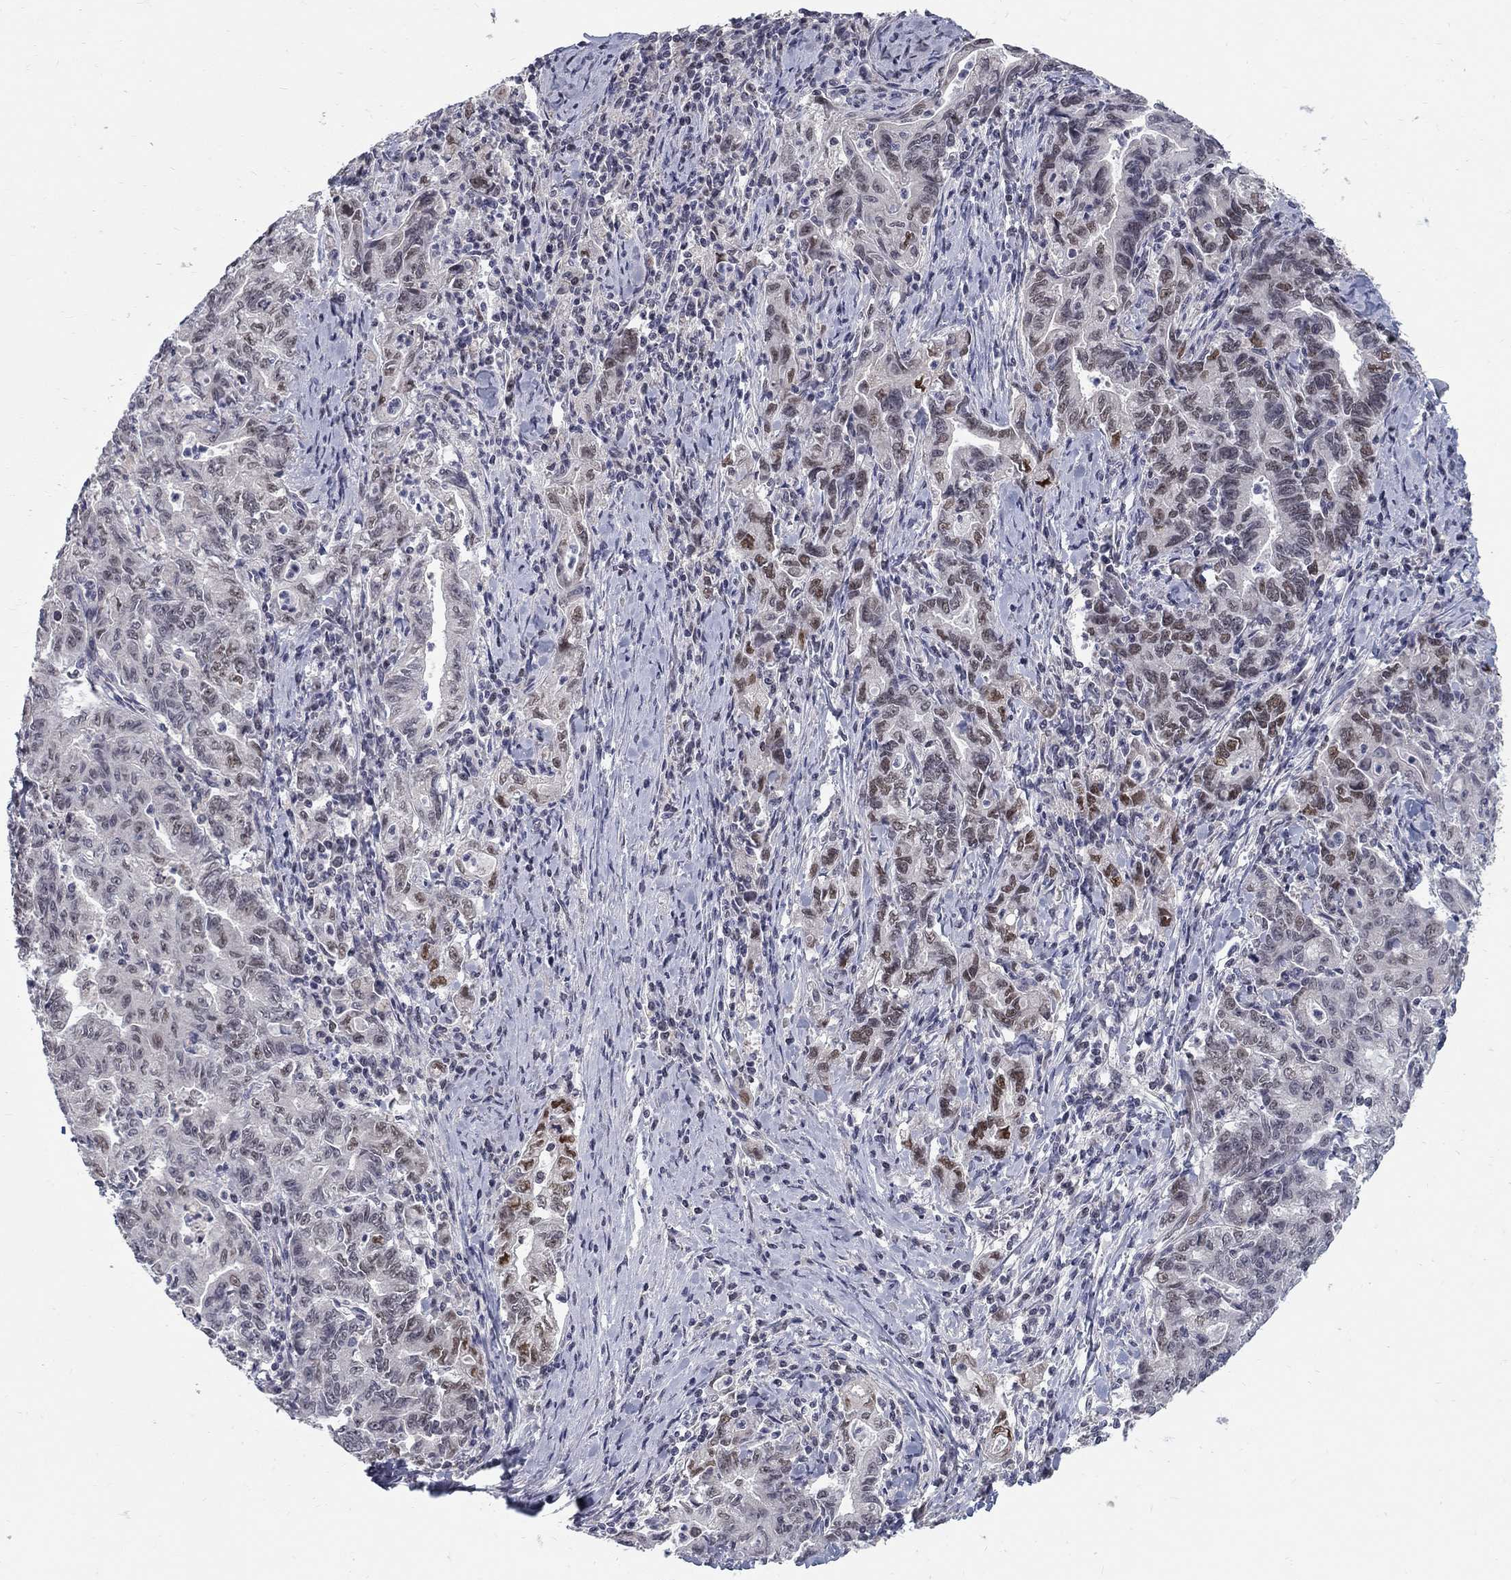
{"staining": {"intensity": "negative", "quantity": "none", "location": "none"}, "tissue": "stomach cancer", "cell_type": "Tumor cells", "image_type": "cancer", "snomed": [{"axis": "morphology", "description": "Adenocarcinoma, NOS"}, {"axis": "topography", "description": "Stomach, upper"}], "caption": "A high-resolution micrograph shows IHC staining of stomach cancer (adenocarcinoma), which shows no significant staining in tumor cells.", "gene": "GCFC2", "patient": {"sex": "female", "age": 79}}